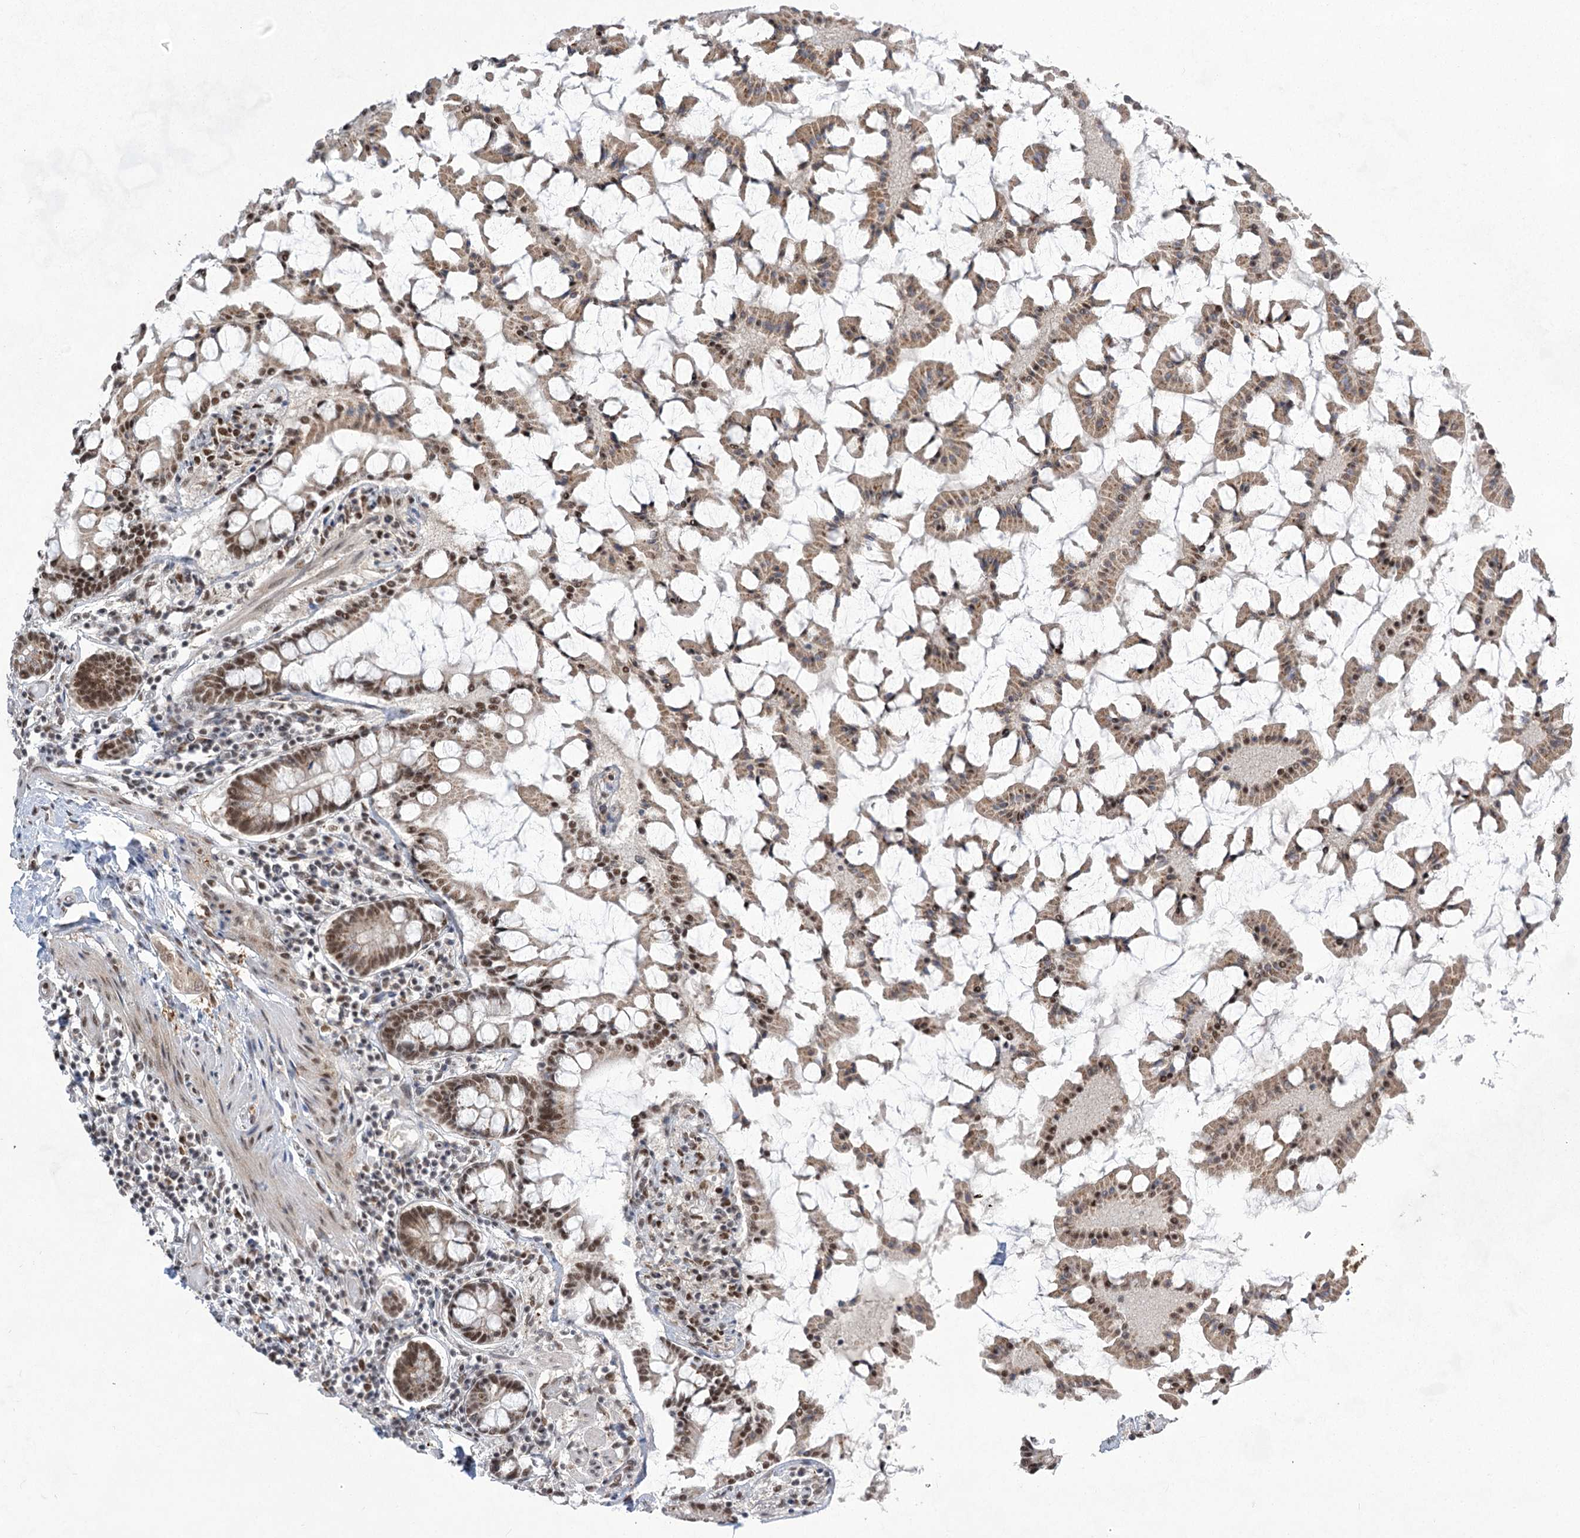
{"staining": {"intensity": "moderate", "quantity": ">75%", "location": "cytoplasmic/membranous,nuclear"}, "tissue": "small intestine", "cell_type": "Glandular cells", "image_type": "normal", "snomed": [{"axis": "morphology", "description": "Normal tissue, NOS"}, {"axis": "topography", "description": "Small intestine"}], "caption": "Moderate cytoplasmic/membranous,nuclear expression is present in about >75% of glandular cells in benign small intestine. (DAB (3,3'-diaminobenzidine) IHC with brightfield microscopy, high magnification).", "gene": "ZCCHC8", "patient": {"sex": "male", "age": 41}}